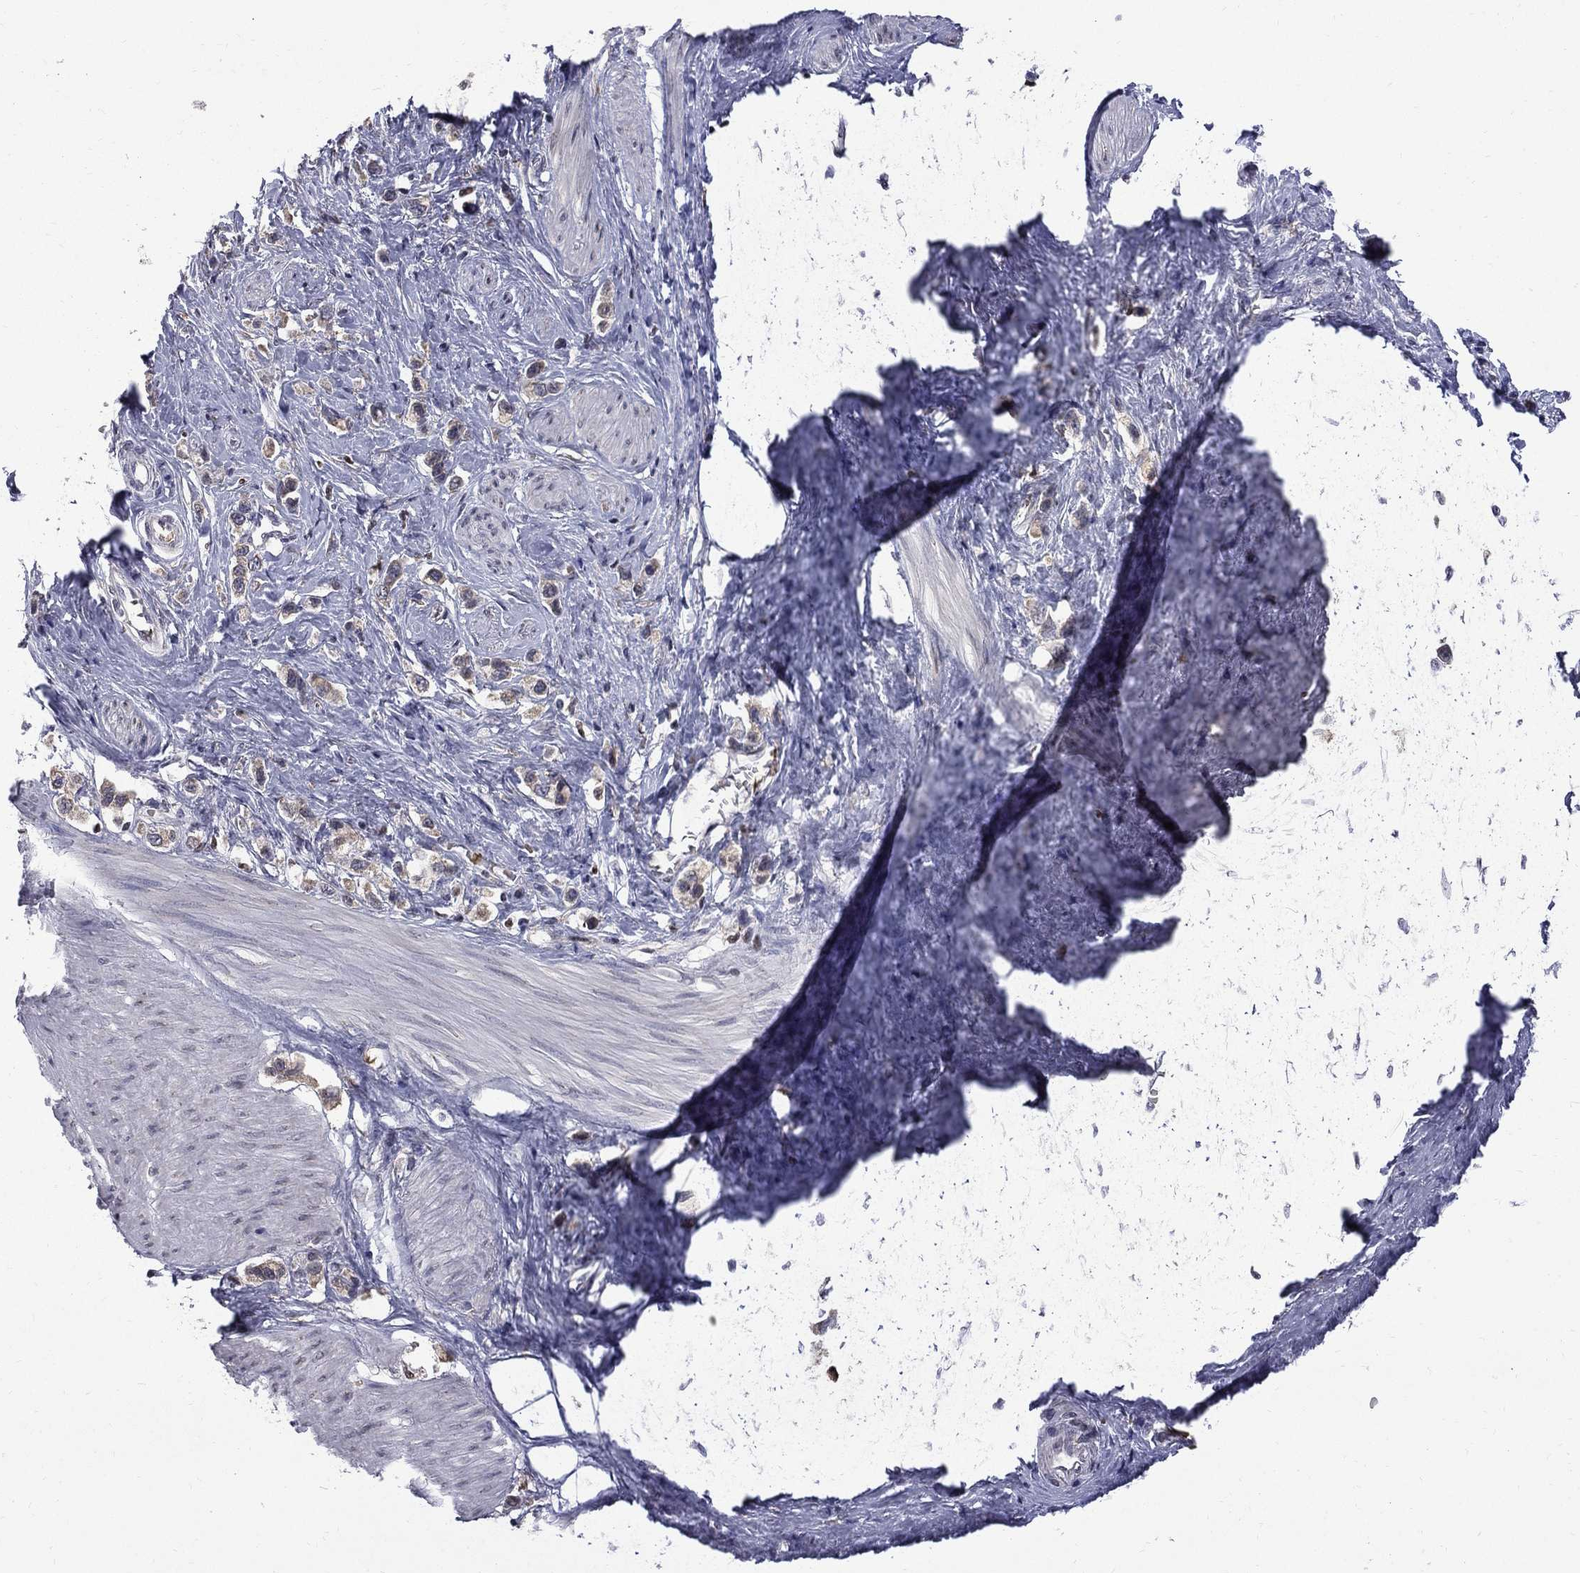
{"staining": {"intensity": "weak", "quantity": "<25%", "location": "cytoplasmic/membranous"}, "tissue": "stomach cancer", "cell_type": "Tumor cells", "image_type": "cancer", "snomed": [{"axis": "morphology", "description": "Normal tissue, NOS"}, {"axis": "morphology", "description": "Adenocarcinoma, NOS"}, {"axis": "morphology", "description": "Adenocarcinoma, High grade"}, {"axis": "topography", "description": "Stomach, upper"}, {"axis": "topography", "description": "Stomach"}], "caption": "Immunohistochemistry of adenocarcinoma (stomach) shows no positivity in tumor cells.", "gene": "HSPB2", "patient": {"sex": "female", "age": 65}}